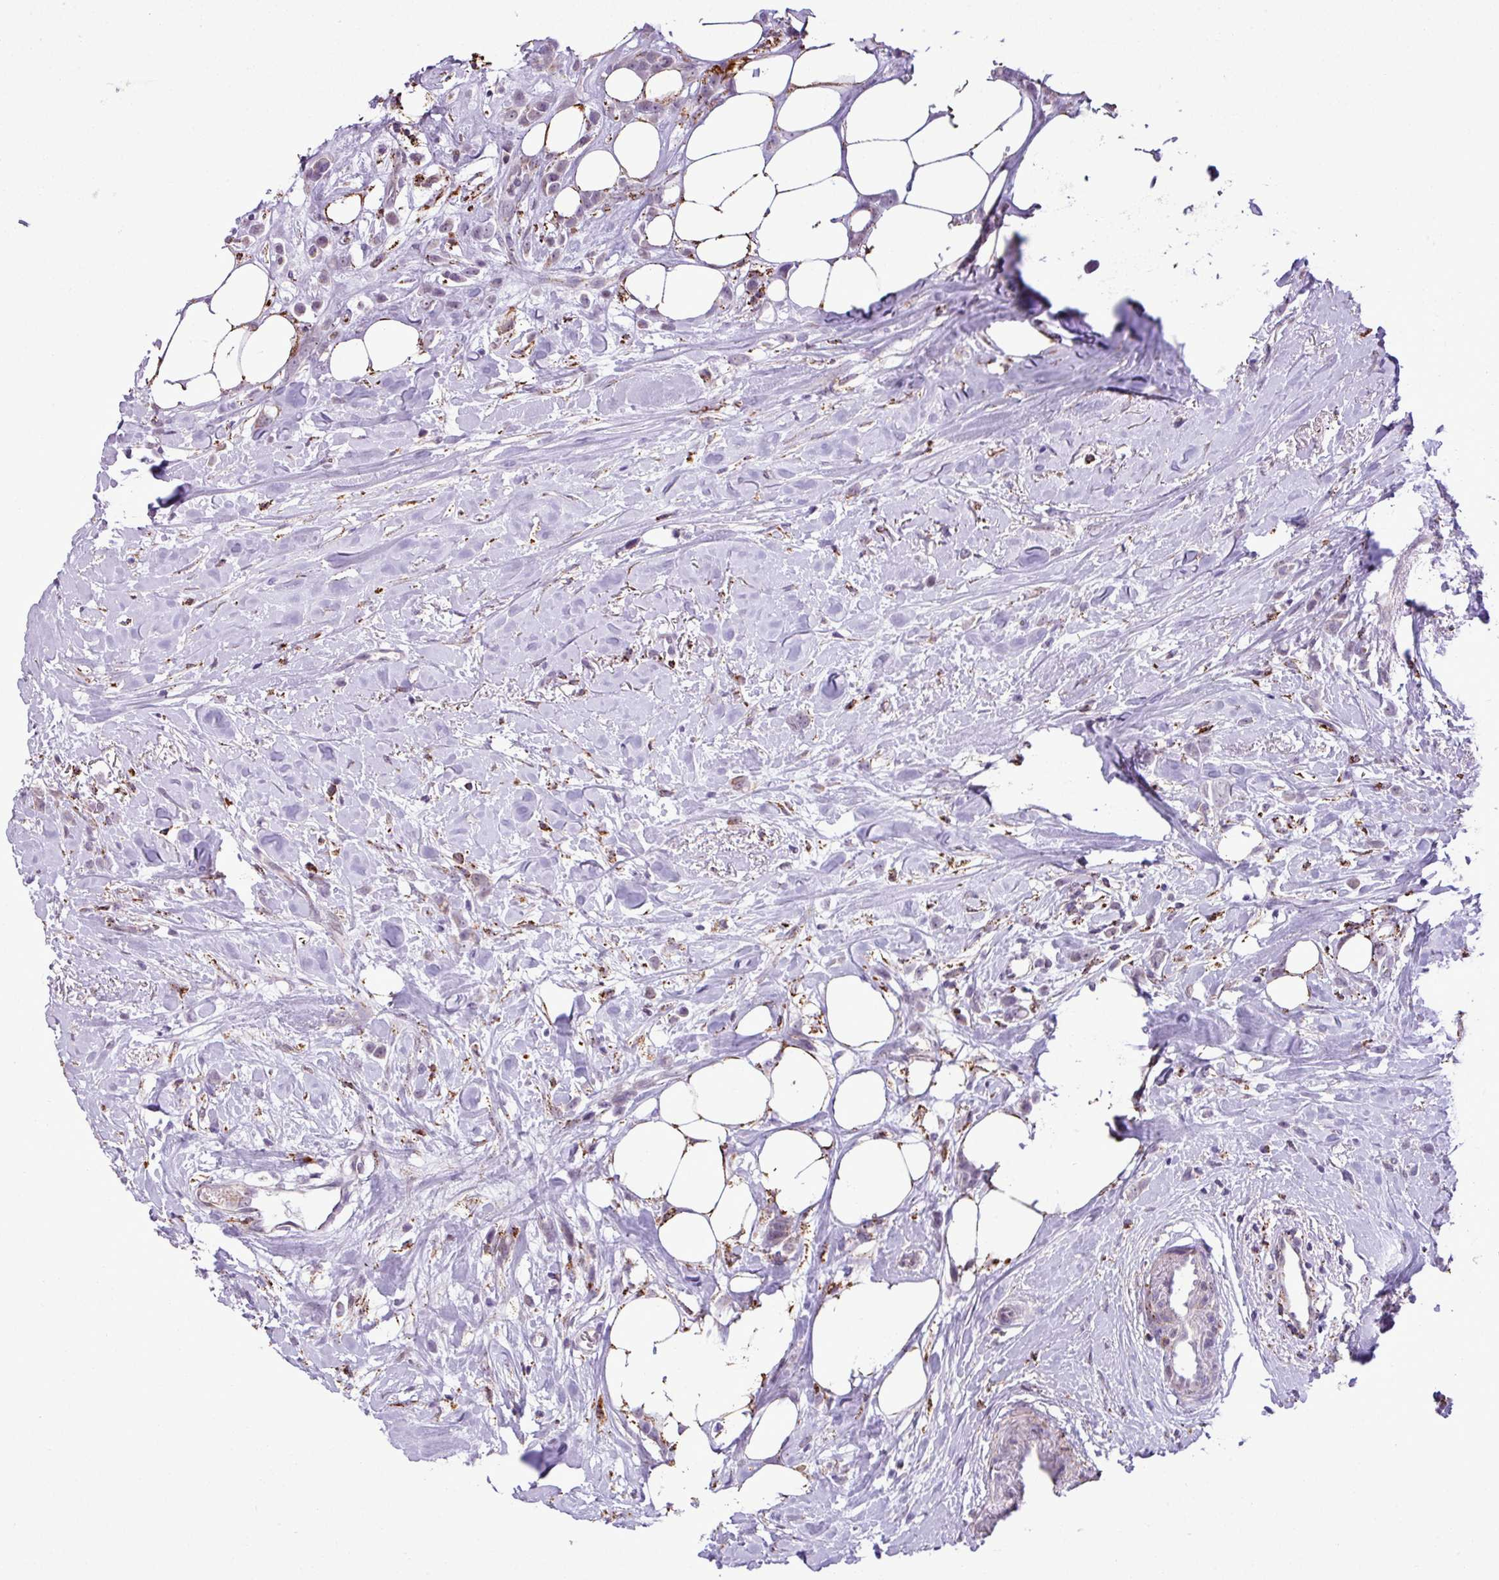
{"staining": {"intensity": "negative", "quantity": "none", "location": "none"}, "tissue": "breast cancer", "cell_type": "Tumor cells", "image_type": "cancer", "snomed": [{"axis": "morphology", "description": "Duct carcinoma"}, {"axis": "topography", "description": "Breast"}], "caption": "Immunohistochemistry micrograph of intraductal carcinoma (breast) stained for a protein (brown), which demonstrates no positivity in tumor cells.", "gene": "SGPP1", "patient": {"sex": "female", "age": 80}}